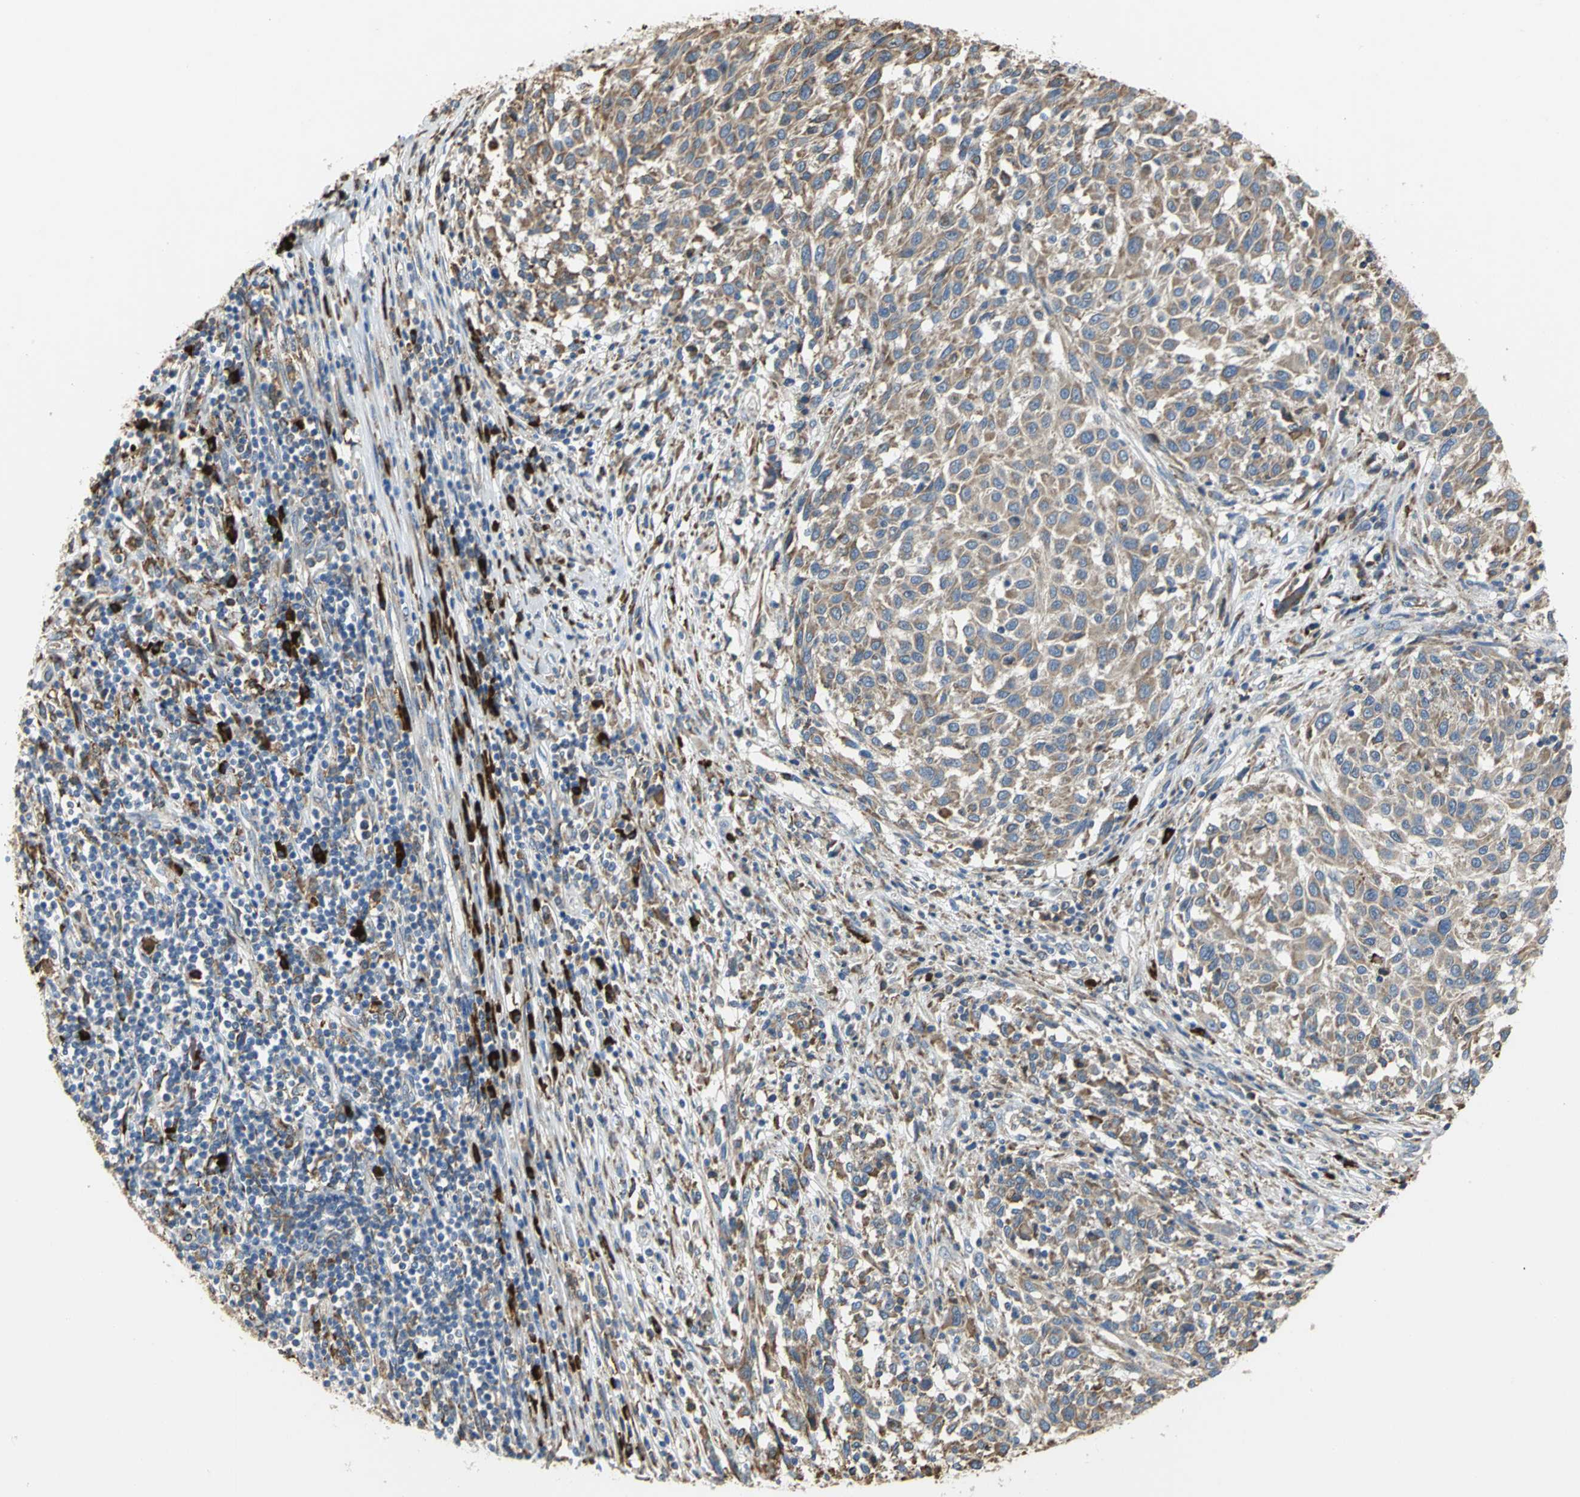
{"staining": {"intensity": "weak", "quantity": ">75%", "location": "cytoplasmic/membranous"}, "tissue": "melanoma", "cell_type": "Tumor cells", "image_type": "cancer", "snomed": [{"axis": "morphology", "description": "Malignant melanoma, Metastatic site"}, {"axis": "topography", "description": "Lymph node"}], "caption": "Immunohistochemistry (DAB (3,3'-diaminobenzidine)) staining of human melanoma demonstrates weak cytoplasmic/membranous protein expression in about >75% of tumor cells. (brown staining indicates protein expression, while blue staining denotes nuclei).", "gene": "SDF2L1", "patient": {"sex": "male", "age": 61}}